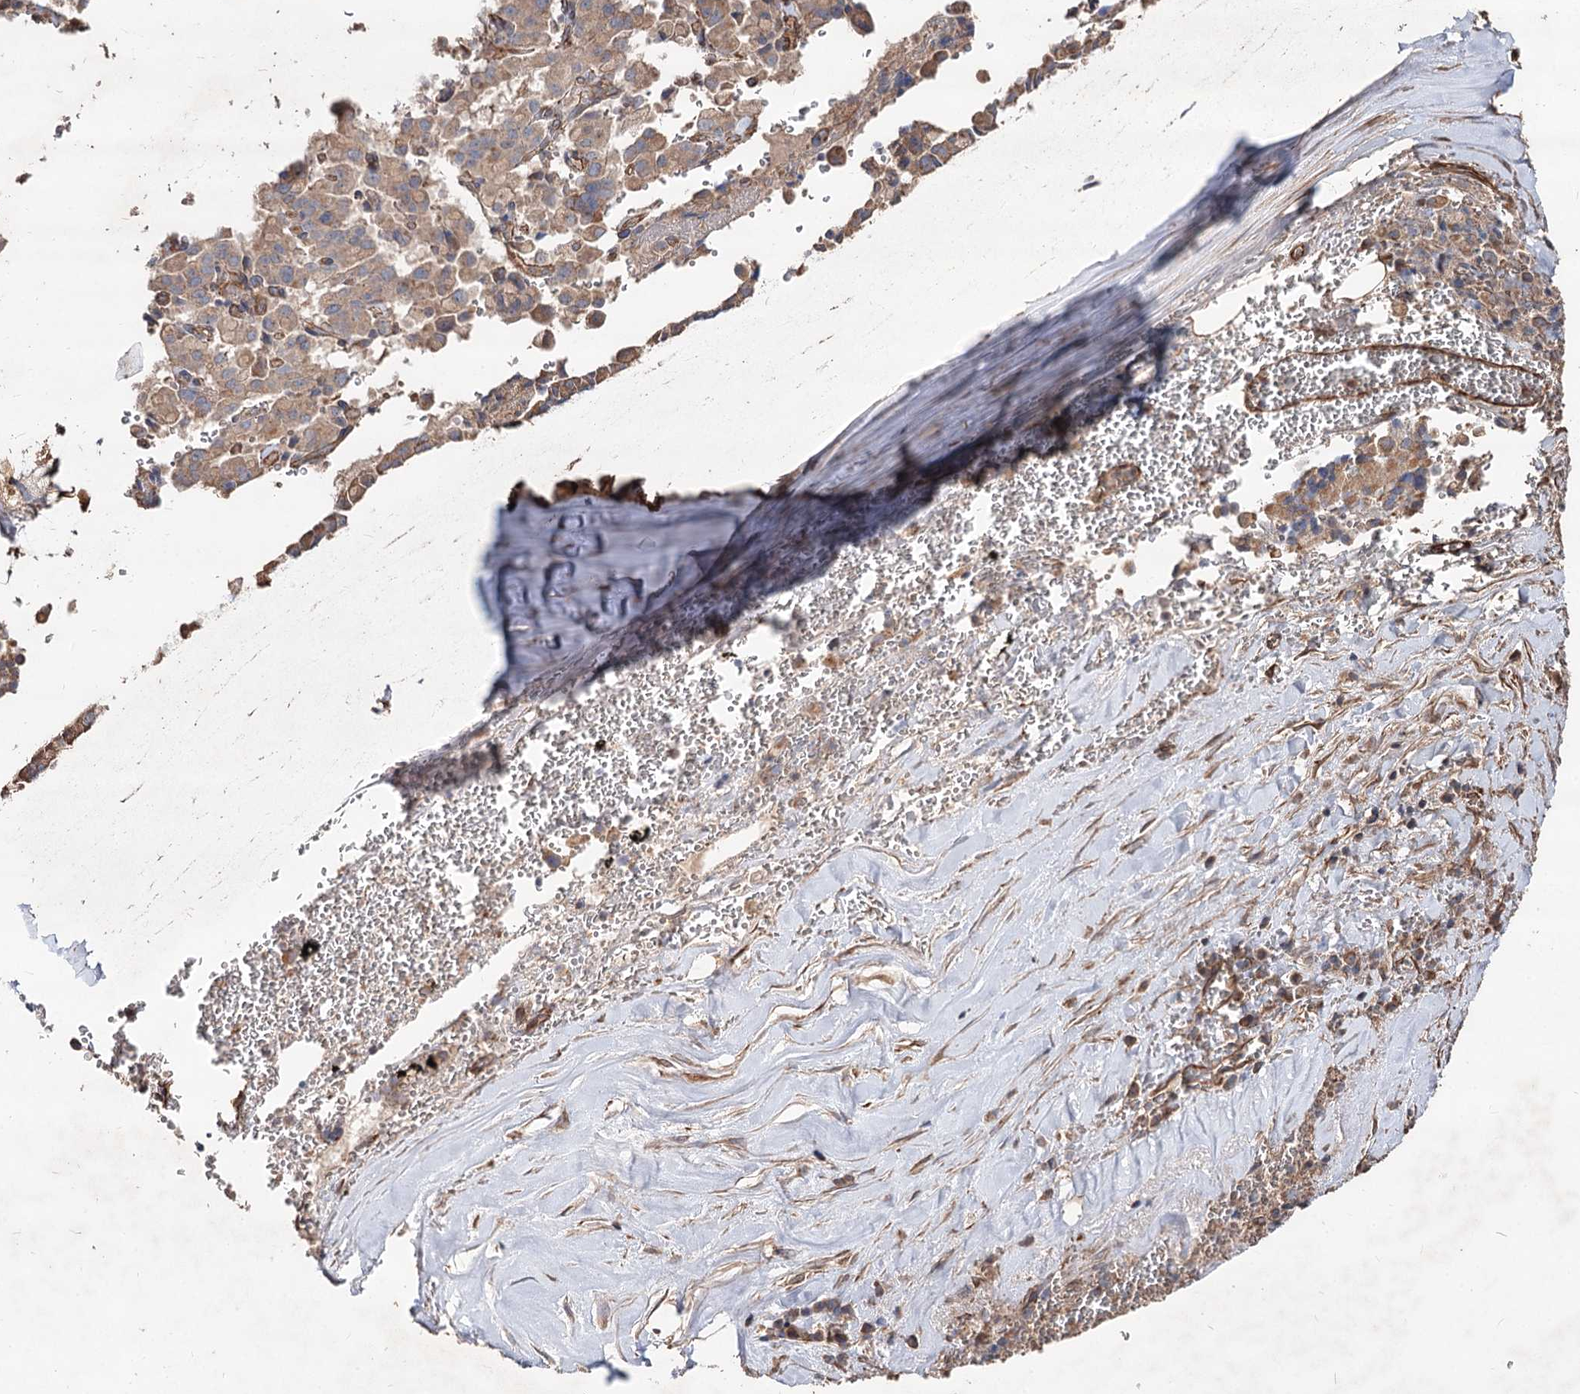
{"staining": {"intensity": "moderate", "quantity": ">75%", "location": "cytoplasmic/membranous"}, "tissue": "pancreatic cancer", "cell_type": "Tumor cells", "image_type": "cancer", "snomed": [{"axis": "morphology", "description": "Adenocarcinoma, NOS"}, {"axis": "topography", "description": "Pancreas"}], "caption": "Pancreatic cancer (adenocarcinoma) tissue demonstrates moderate cytoplasmic/membranous staining in approximately >75% of tumor cells", "gene": "SPART", "patient": {"sex": "male", "age": 65}}